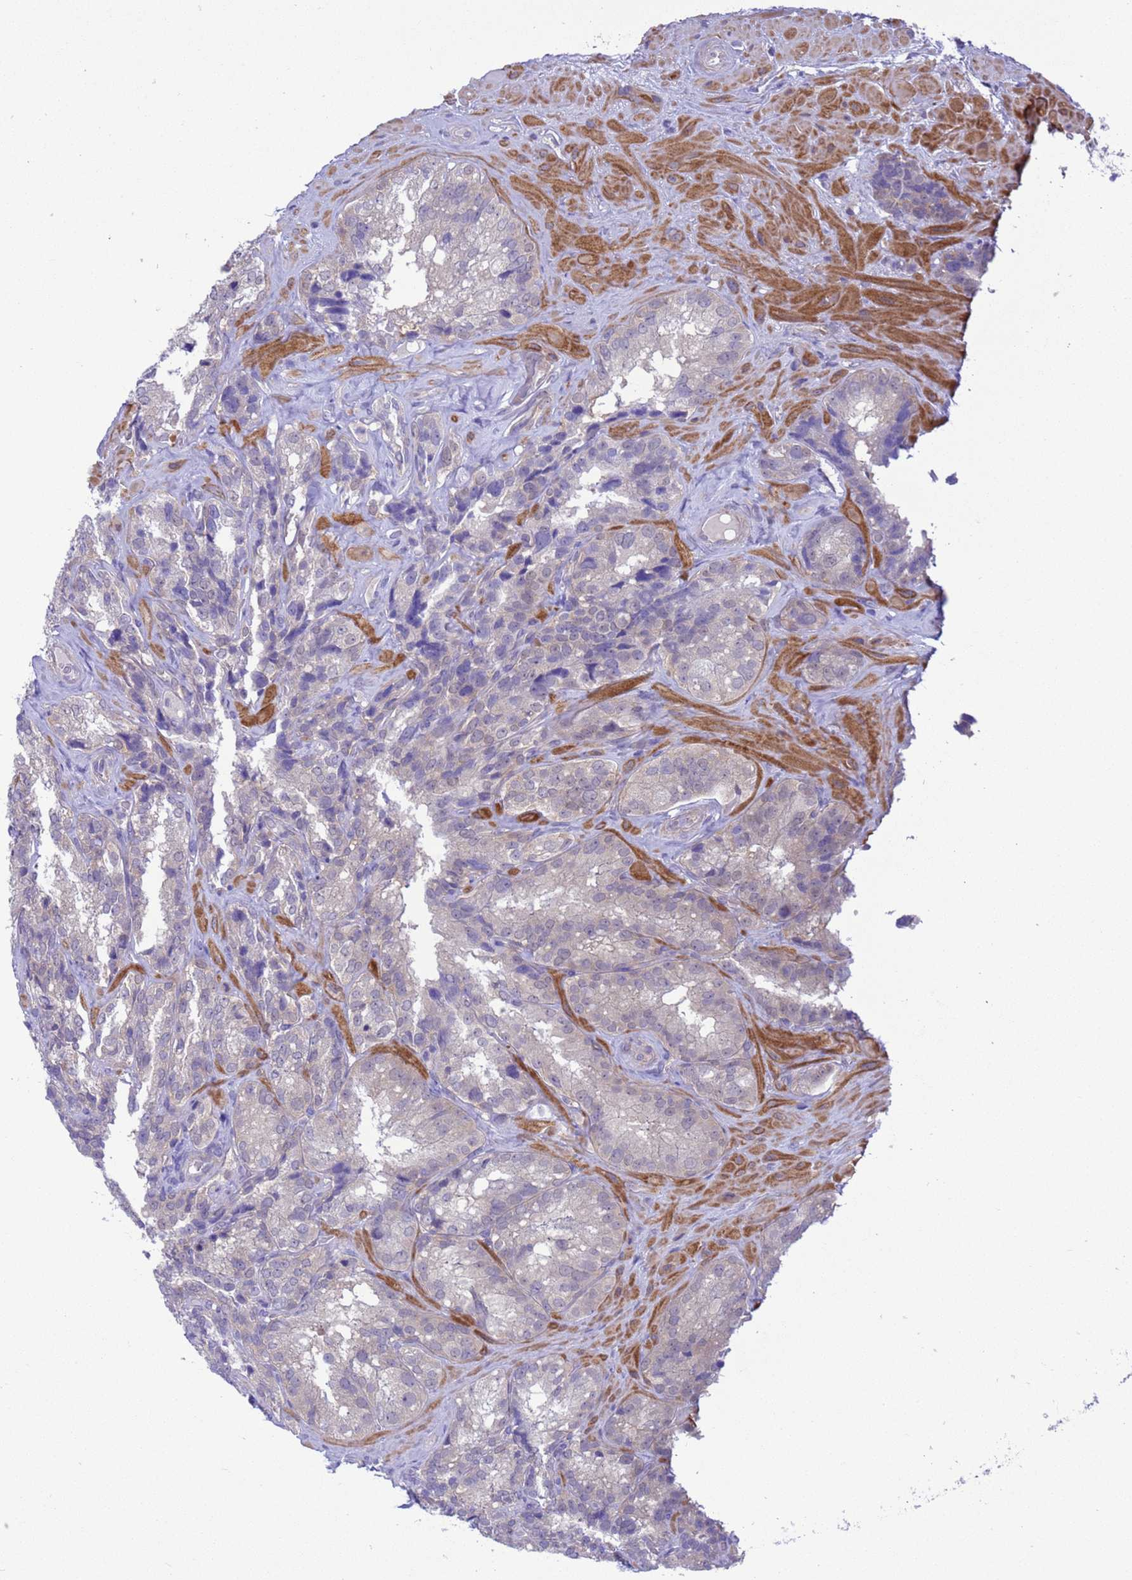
{"staining": {"intensity": "negative", "quantity": "none", "location": "none"}, "tissue": "seminal vesicle", "cell_type": "Glandular cells", "image_type": "normal", "snomed": [{"axis": "morphology", "description": "Normal tissue, NOS"}, {"axis": "topography", "description": "Seminal veicle"}], "caption": "A micrograph of seminal vesicle stained for a protein demonstrates no brown staining in glandular cells. (DAB (3,3'-diaminobenzidine) IHC with hematoxylin counter stain).", "gene": "ZNF461", "patient": {"sex": "male", "age": 58}}